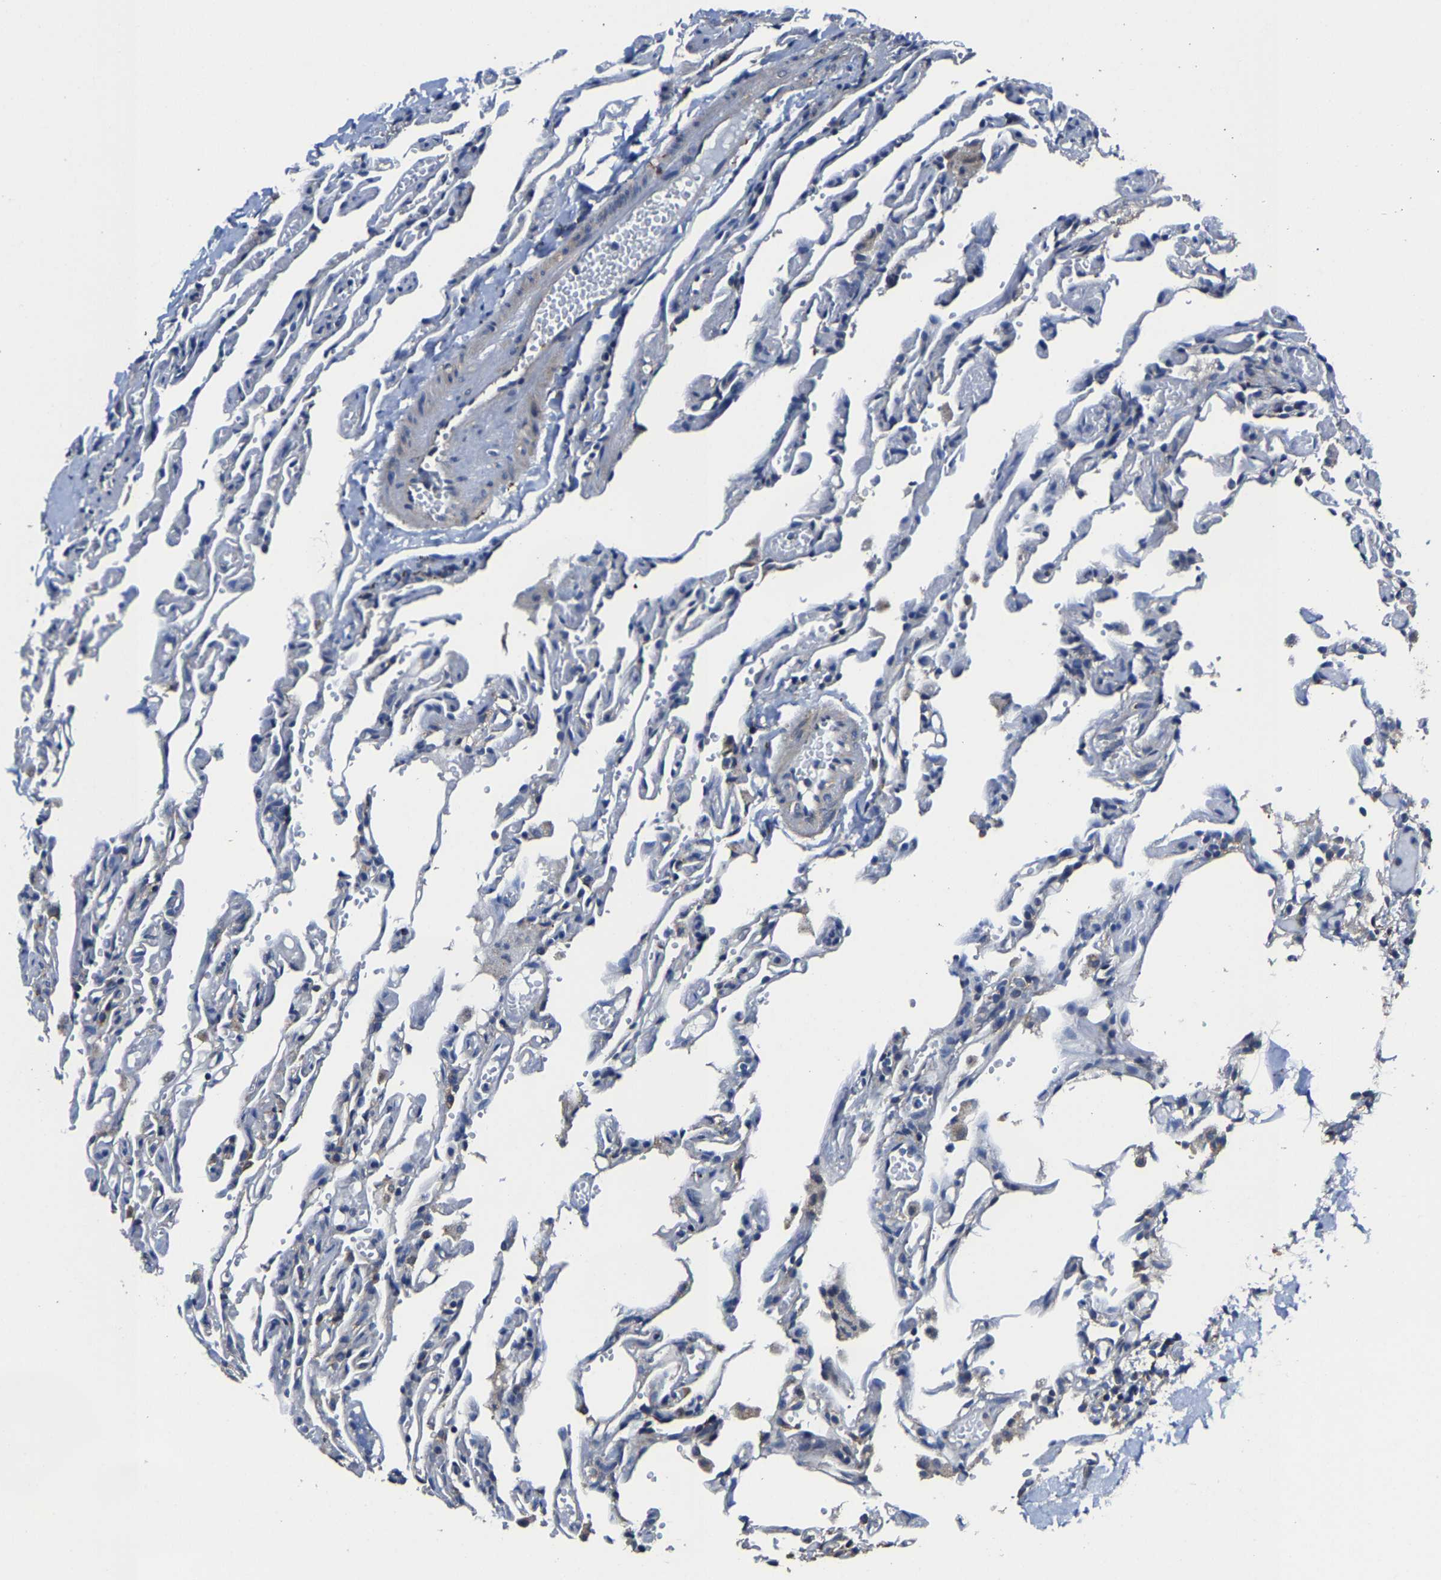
{"staining": {"intensity": "negative", "quantity": "none", "location": "none"}, "tissue": "lung", "cell_type": "Alveolar cells", "image_type": "normal", "snomed": [{"axis": "morphology", "description": "Normal tissue, NOS"}, {"axis": "topography", "description": "Lung"}], "caption": "Immunohistochemical staining of benign lung demonstrates no significant staining in alveolar cells. Nuclei are stained in blue.", "gene": "AGK", "patient": {"sex": "male", "age": 21}}